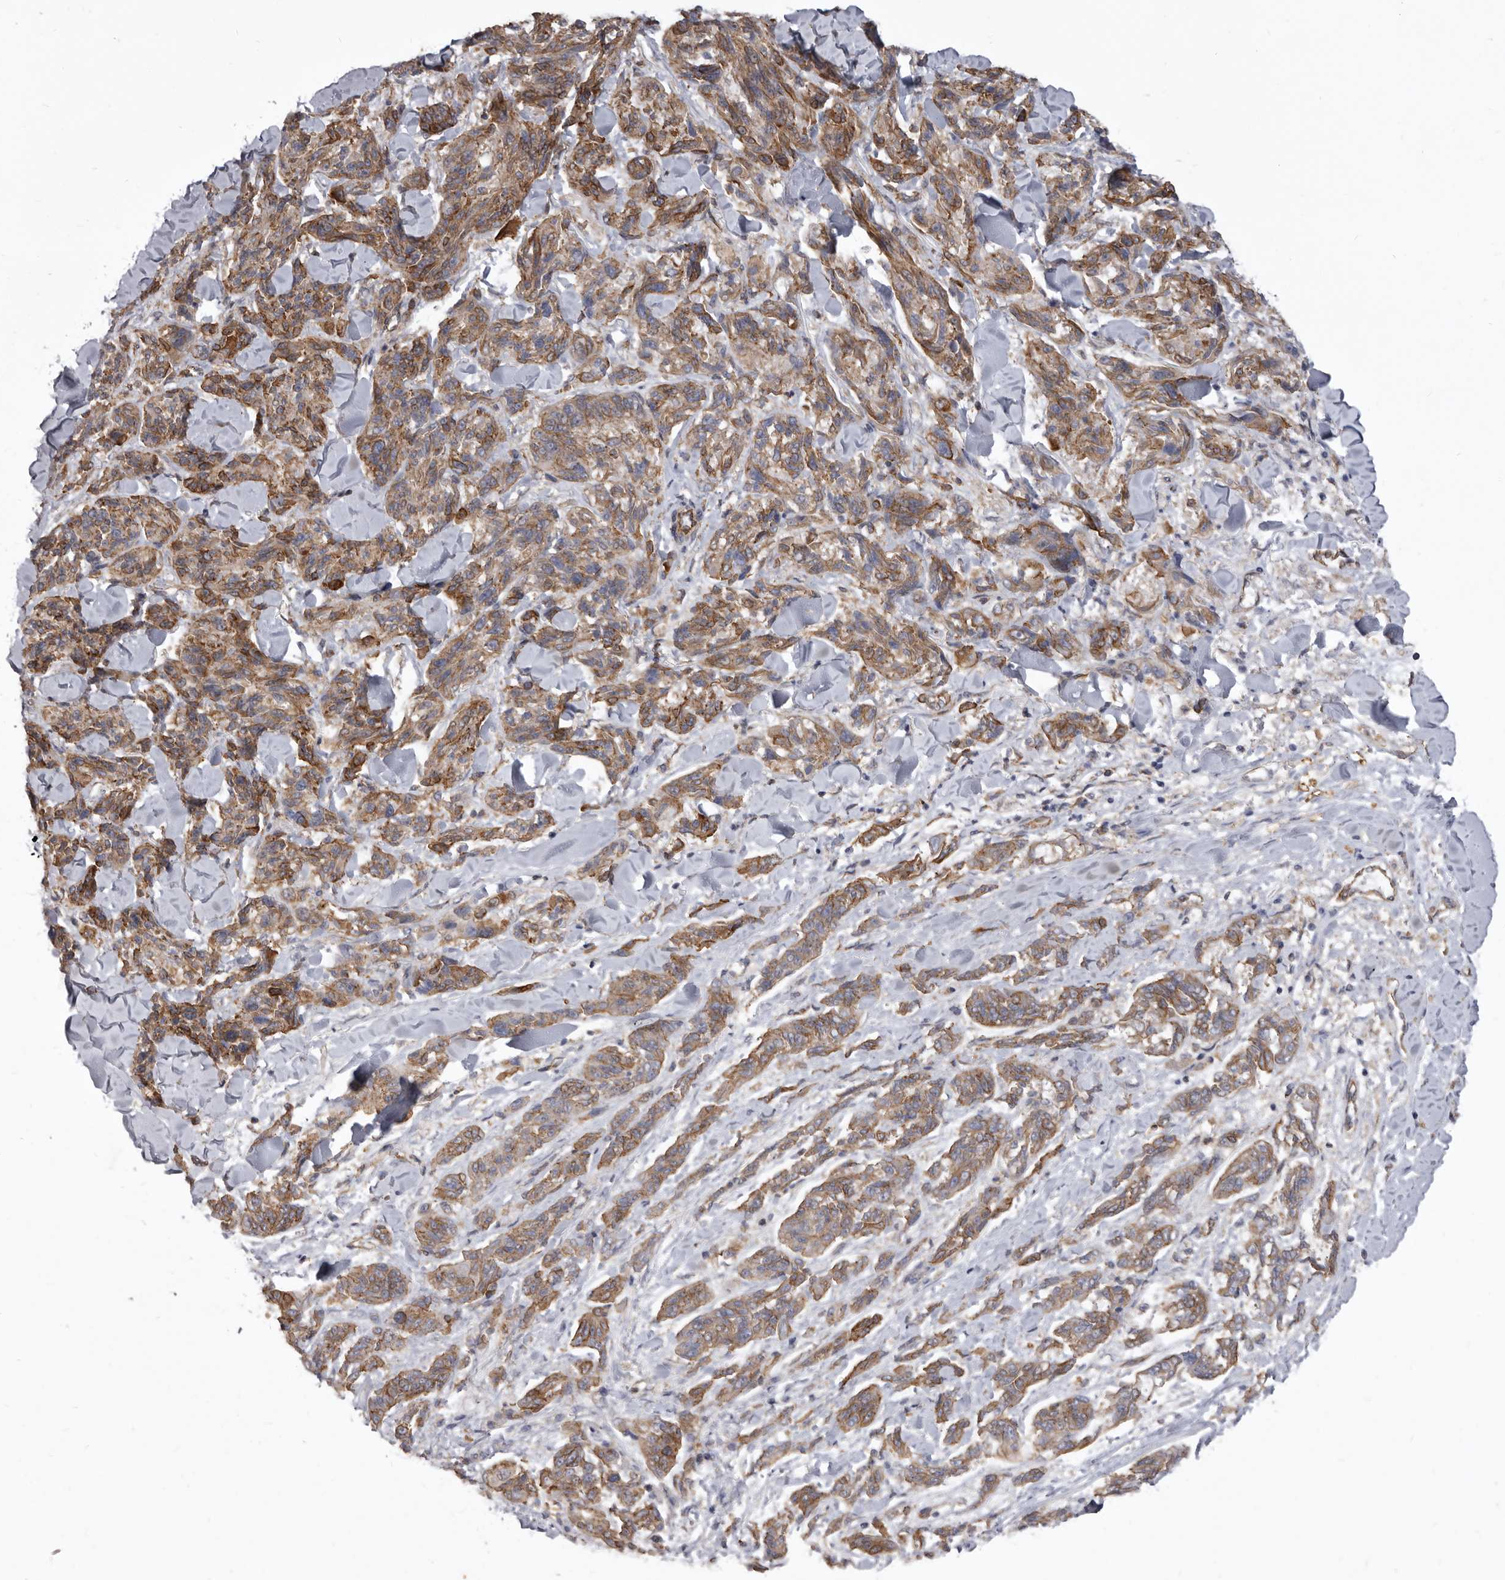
{"staining": {"intensity": "moderate", "quantity": "25%-75%", "location": "cytoplasmic/membranous"}, "tissue": "melanoma", "cell_type": "Tumor cells", "image_type": "cancer", "snomed": [{"axis": "morphology", "description": "Malignant melanoma, NOS"}, {"axis": "topography", "description": "Skin"}], "caption": "Melanoma was stained to show a protein in brown. There is medium levels of moderate cytoplasmic/membranous staining in about 25%-75% of tumor cells.", "gene": "P2RX6", "patient": {"sex": "male", "age": 53}}